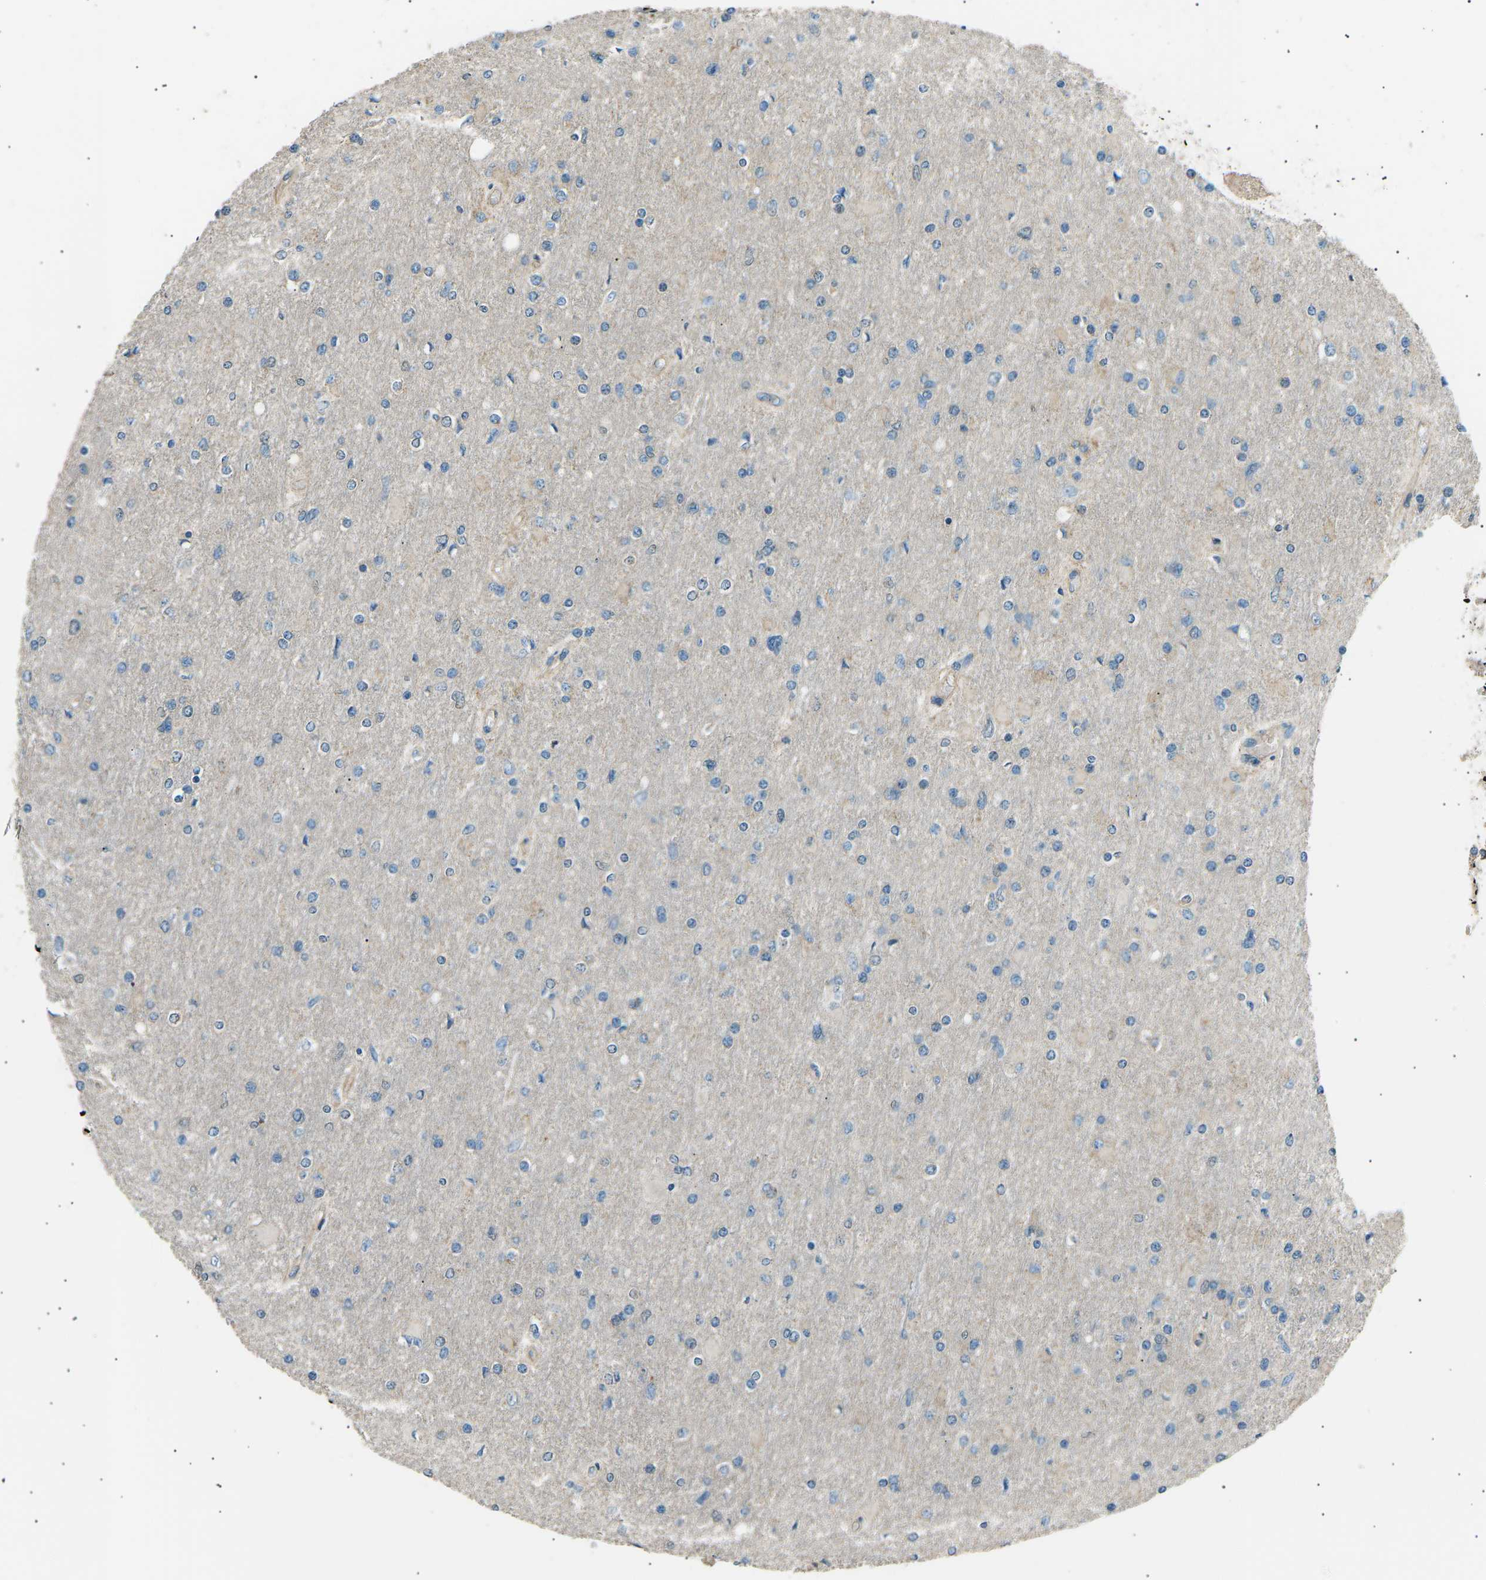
{"staining": {"intensity": "negative", "quantity": "none", "location": "none"}, "tissue": "glioma", "cell_type": "Tumor cells", "image_type": "cancer", "snomed": [{"axis": "morphology", "description": "Glioma, malignant, High grade"}, {"axis": "topography", "description": "Cerebral cortex"}], "caption": "This is a histopathology image of IHC staining of malignant glioma (high-grade), which shows no positivity in tumor cells. Nuclei are stained in blue.", "gene": "SLK", "patient": {"sex": "female", "age": 36}}